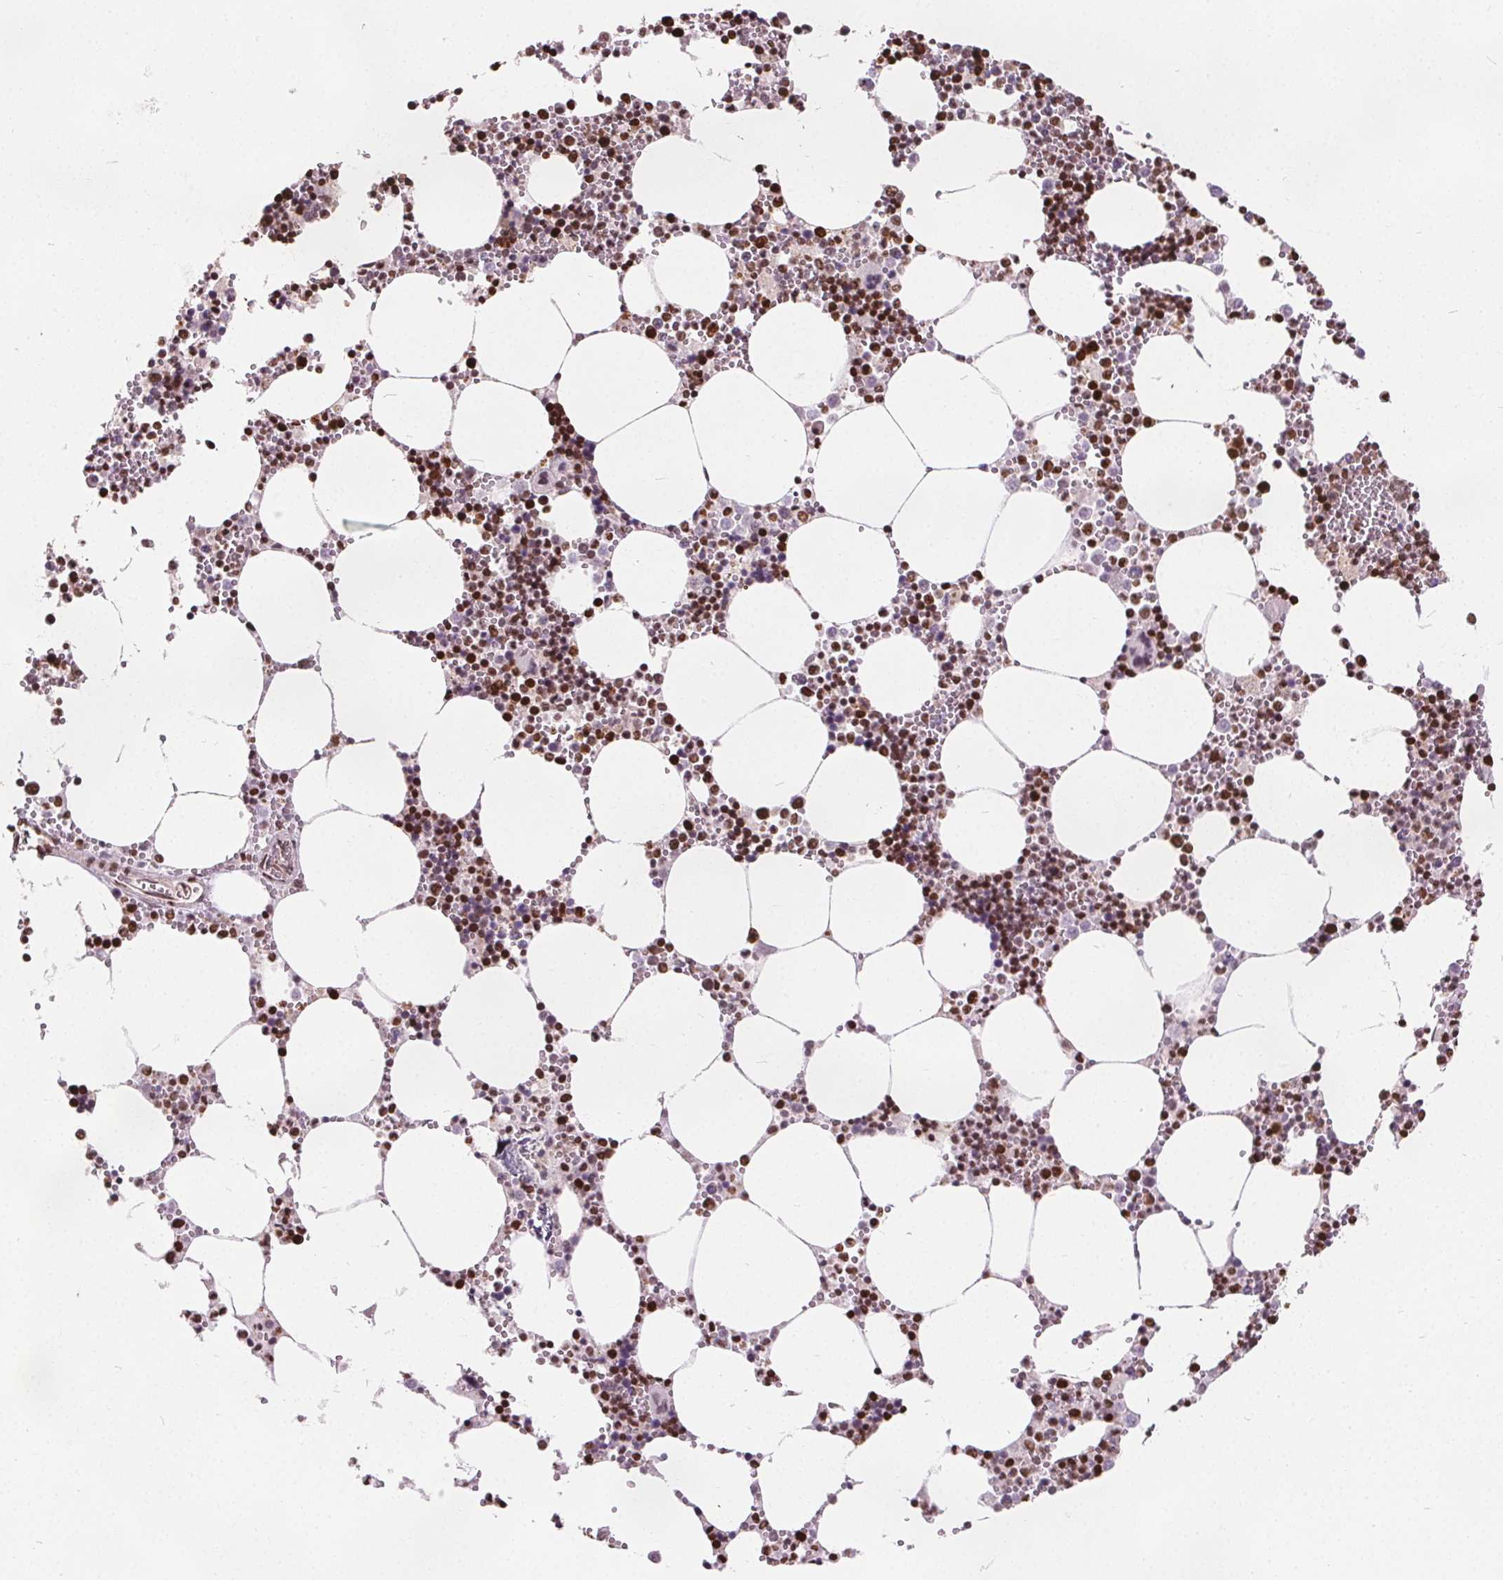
{"staining": {"intensity": "strong", "quantity": "25%-75%", "location": "nuclear"}, "tissue": "bone marrow", "cell_type": "Hematopoietic cells", "image_type": "normal", "snomed": [{"axis": "morphology", "description": "Normal tissue, NOS"}, {"axis": "topography", "description": "Bone marrow"}], "caption": "An IHC image of normal tissue is shown. Protein staining in brown highlights strong nuclear positivity in bone marrow within hematopoietic cells. The staining was performed using DAB (3,3'-diaminobenzidine), with brown indicating positive protein expression. Nuclei are stained blue with hematoxylin.", "gene": "ISLR2", "patient": {"sex": "male", "age": 54}}